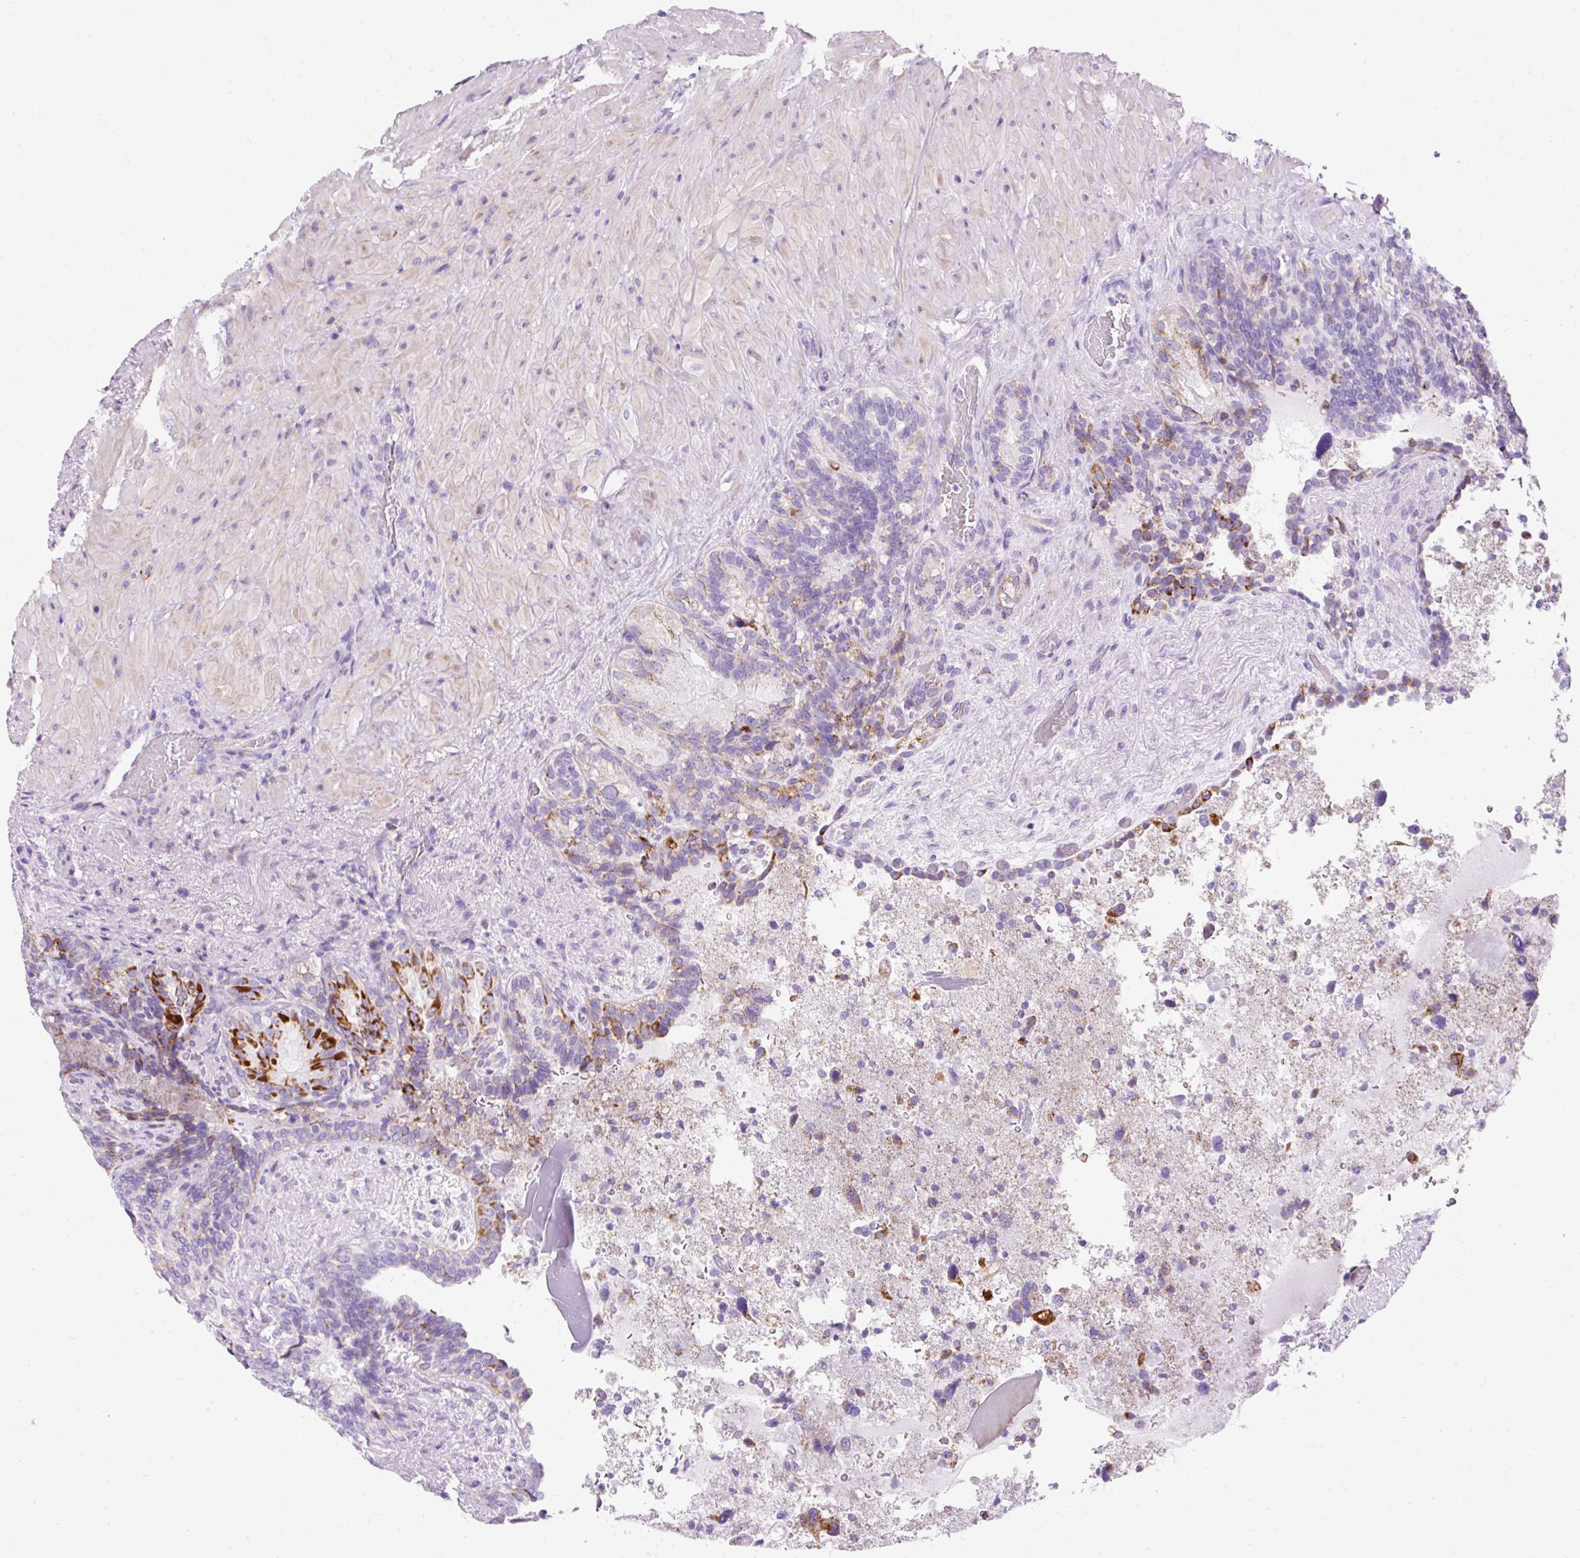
{"staining": {"intensity": "moderate", "quantity": "25%-75%", "location": "cytoplasmic/membranous"}, "tissue": "seminal vesicle", "cell_type": "Glandular cells", "image_type": "normal", "snomed": [{"axis": "morphology", "description": "Normal tissue, NOS"}, {"axis": "topography", "description": "Seminal veicle"}], "caption": "Immunohistochemical staining of normal seminal vesicle shows moderate cytoplasmic/membranous protein expression in approximately 25%-75% of glandular cells.", "gene": "PLPP2", "patient": {"sex": "male", "age": 69}}